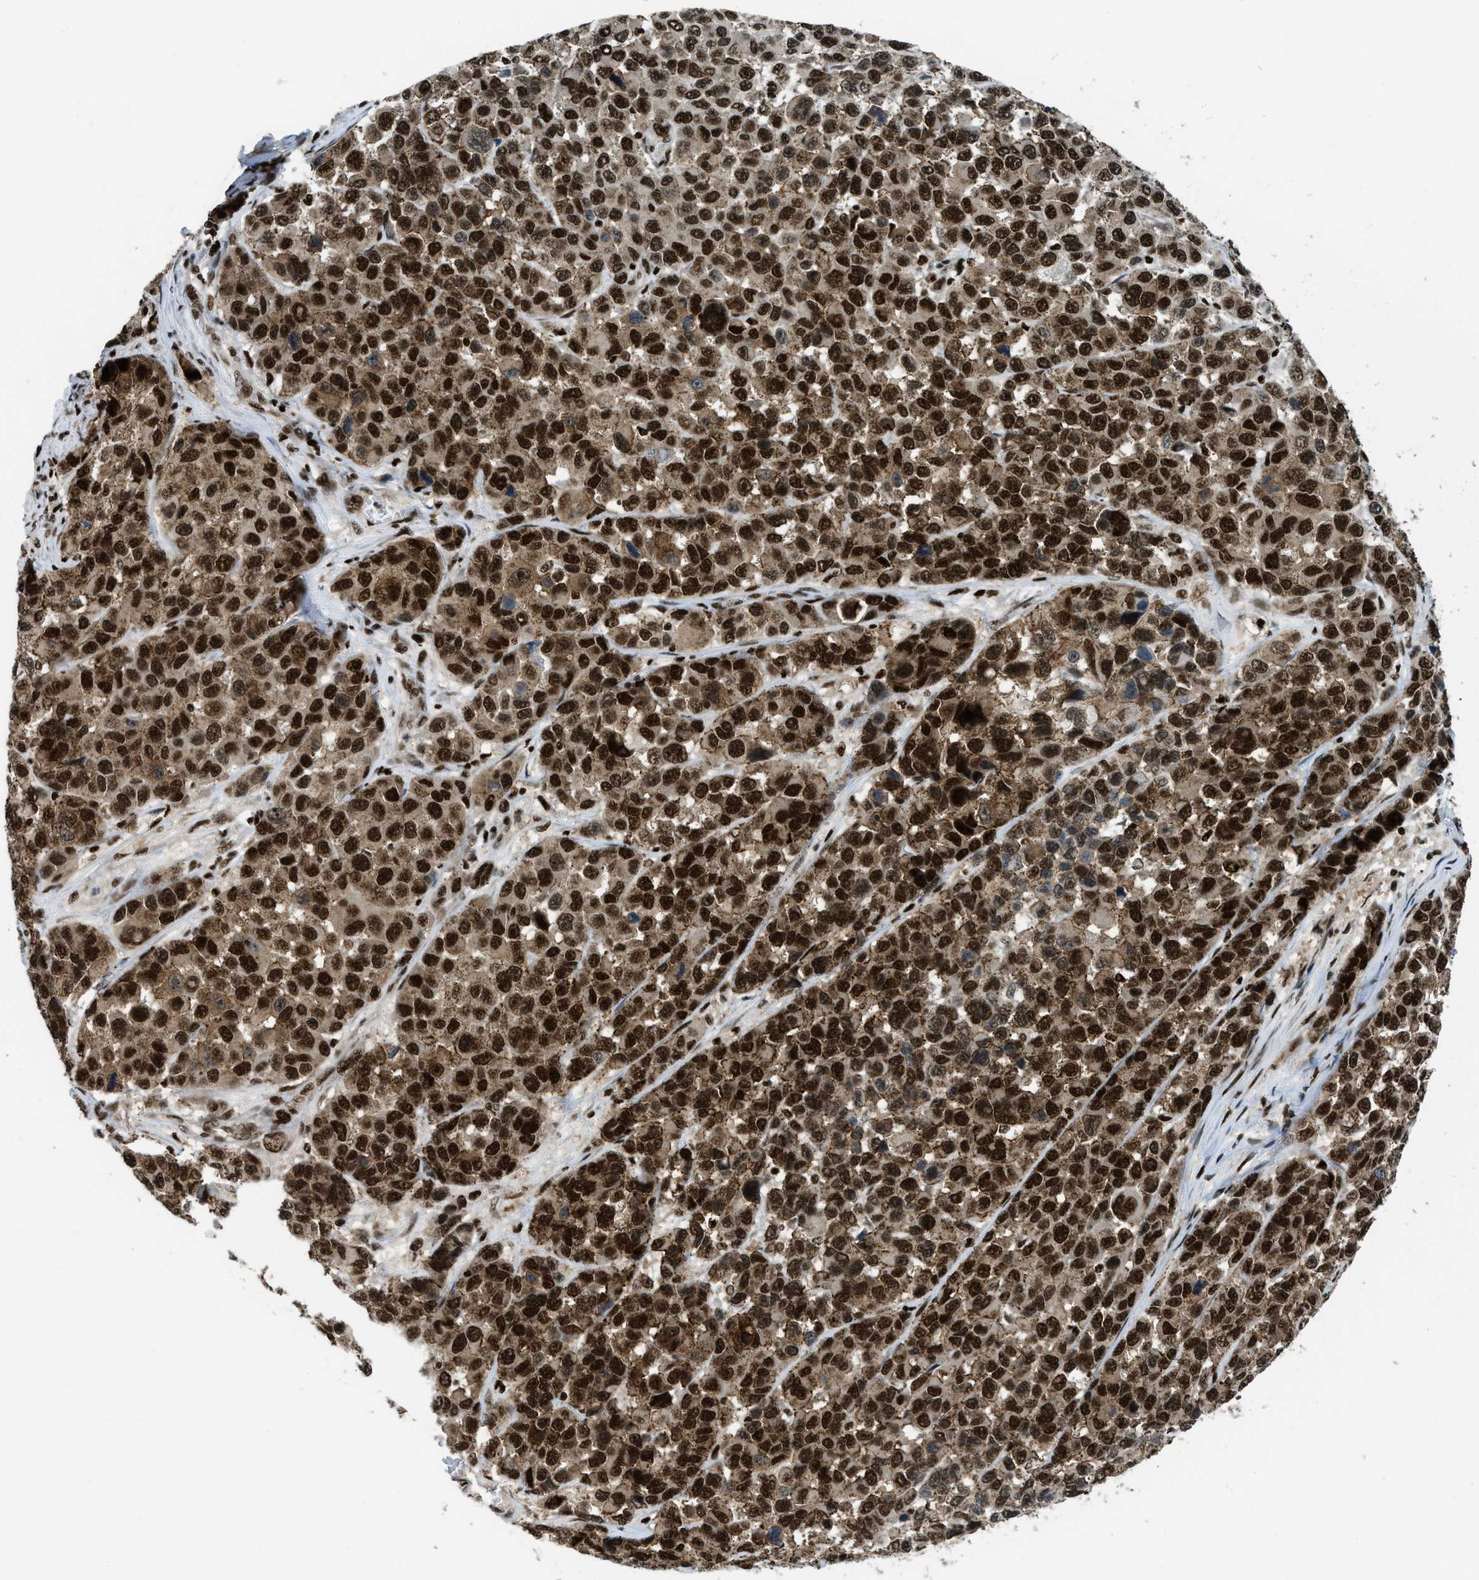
{"staining": {"intensity": "strong", "quantity": ">75%", "location": "nuclear"}, "tissue": "melanoma", "cell_type": "Tumor cells", "image_type": "cancer", "snomed": [{"axis": "morphology", "description": "Malignant melanoma, NOS"}, {"axis": "topography", "description": "Skin"}], "caption": "Protein staining of melanoma tissue shows strong nuclear positivity in approximately >75% of tumor cells.", "gene": "RFX5", "patient": {"sex": "male", "age": 53}}